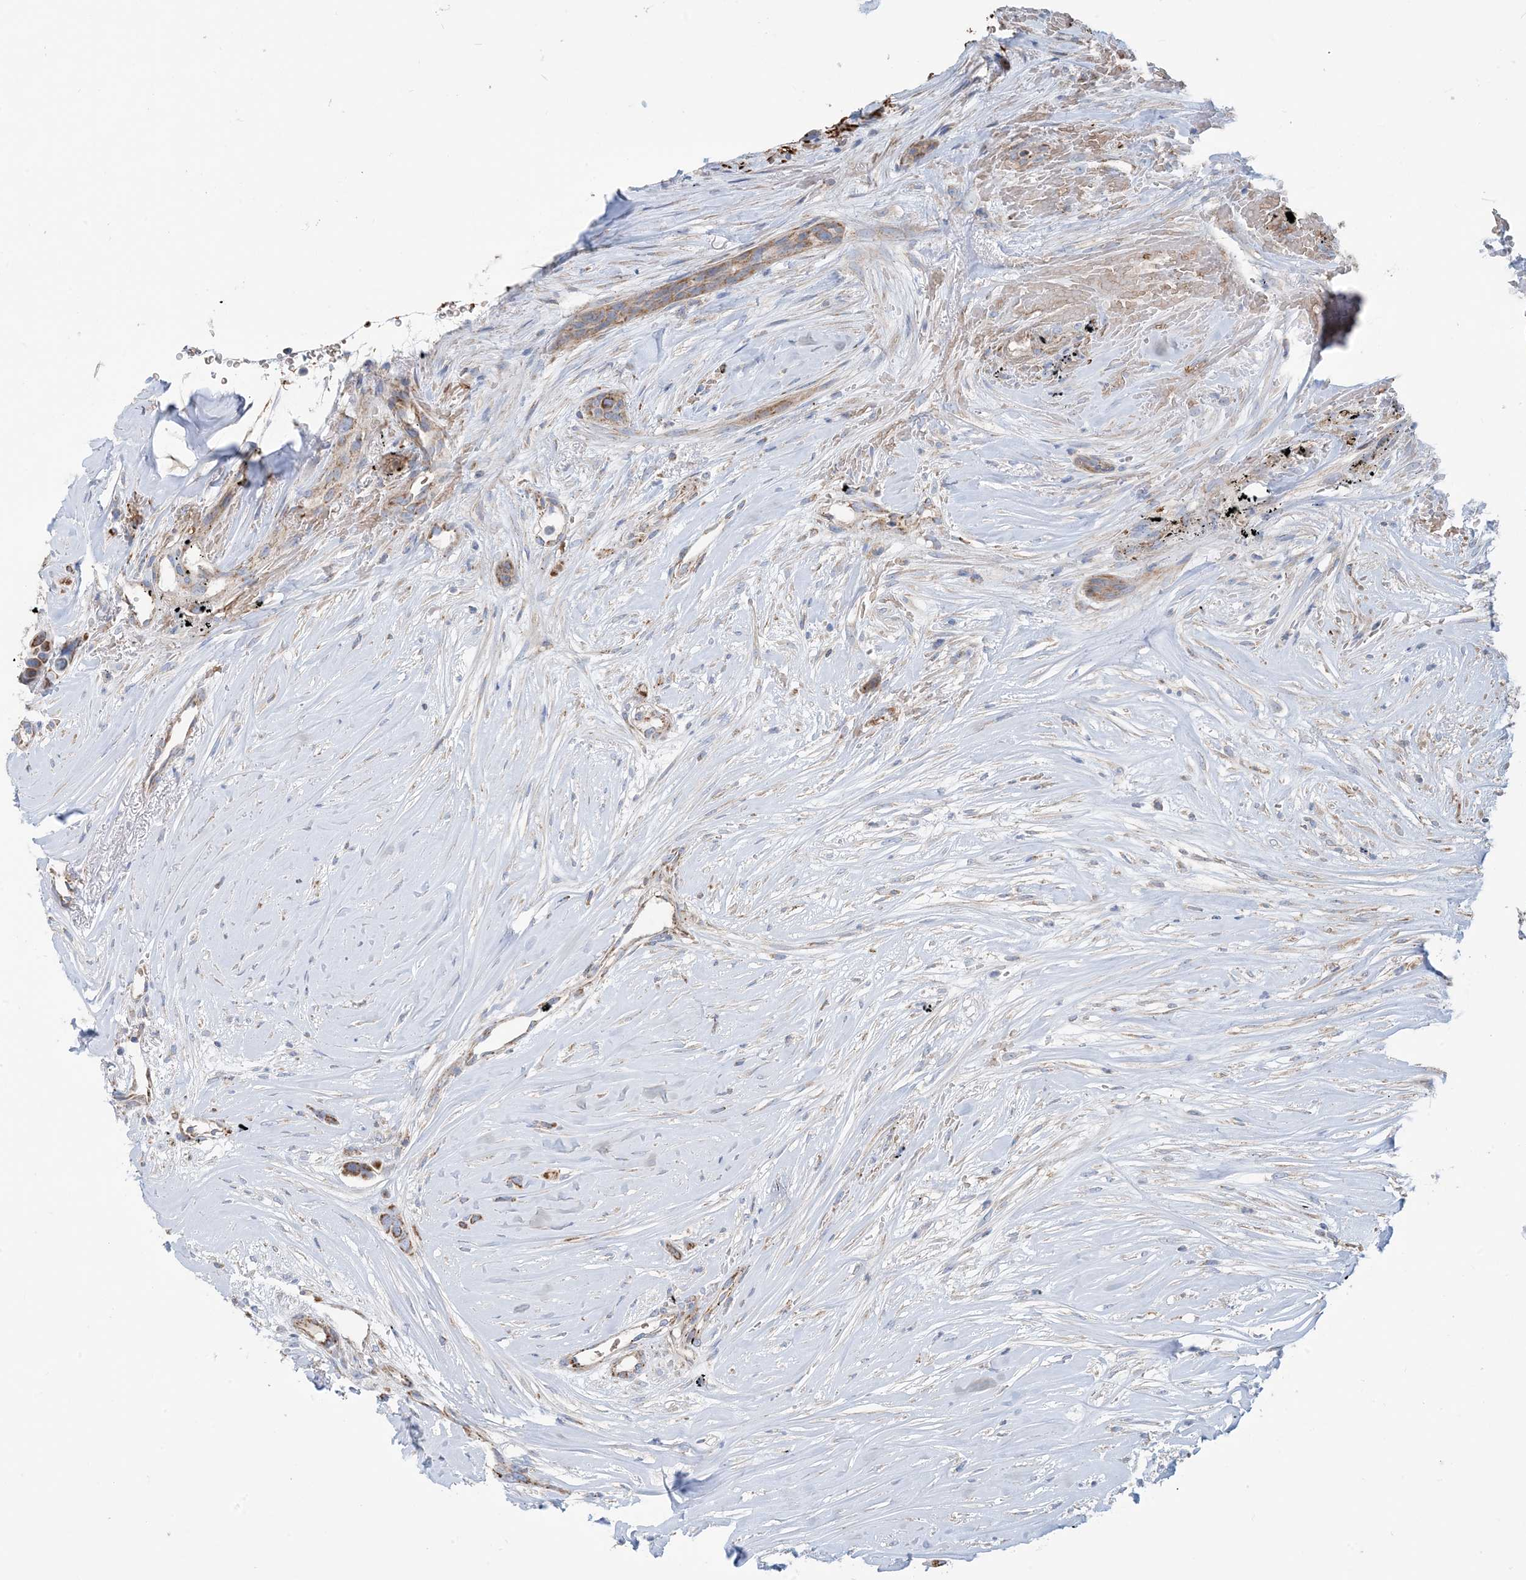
{"staining": {"intensity": "moderate", "quantity": ">75%", "location": "cytoplasmic/membranous"}, "tissue": "breast cancer", "cell_type": "Tumor cells", "image_type": "cancer", "snomed": [{"axis": "morphology", "description": "Lobular carcinoma"}, {"axis": "topography", "description": "Breast"}], "caption": "Protein expression analysis of human breast cancer reveals moderate cytoplasmic/membranous expression in about >75% of tumor cells. The protein of interest is stained brown, and the nuclei are stained in blue (DAB (3,3'-diaminobenzidine) IHC with brightfield microscopy, high magnification).", "gene": "PHOSPHO2", "patient": {"sex": "female", "age": 51}}